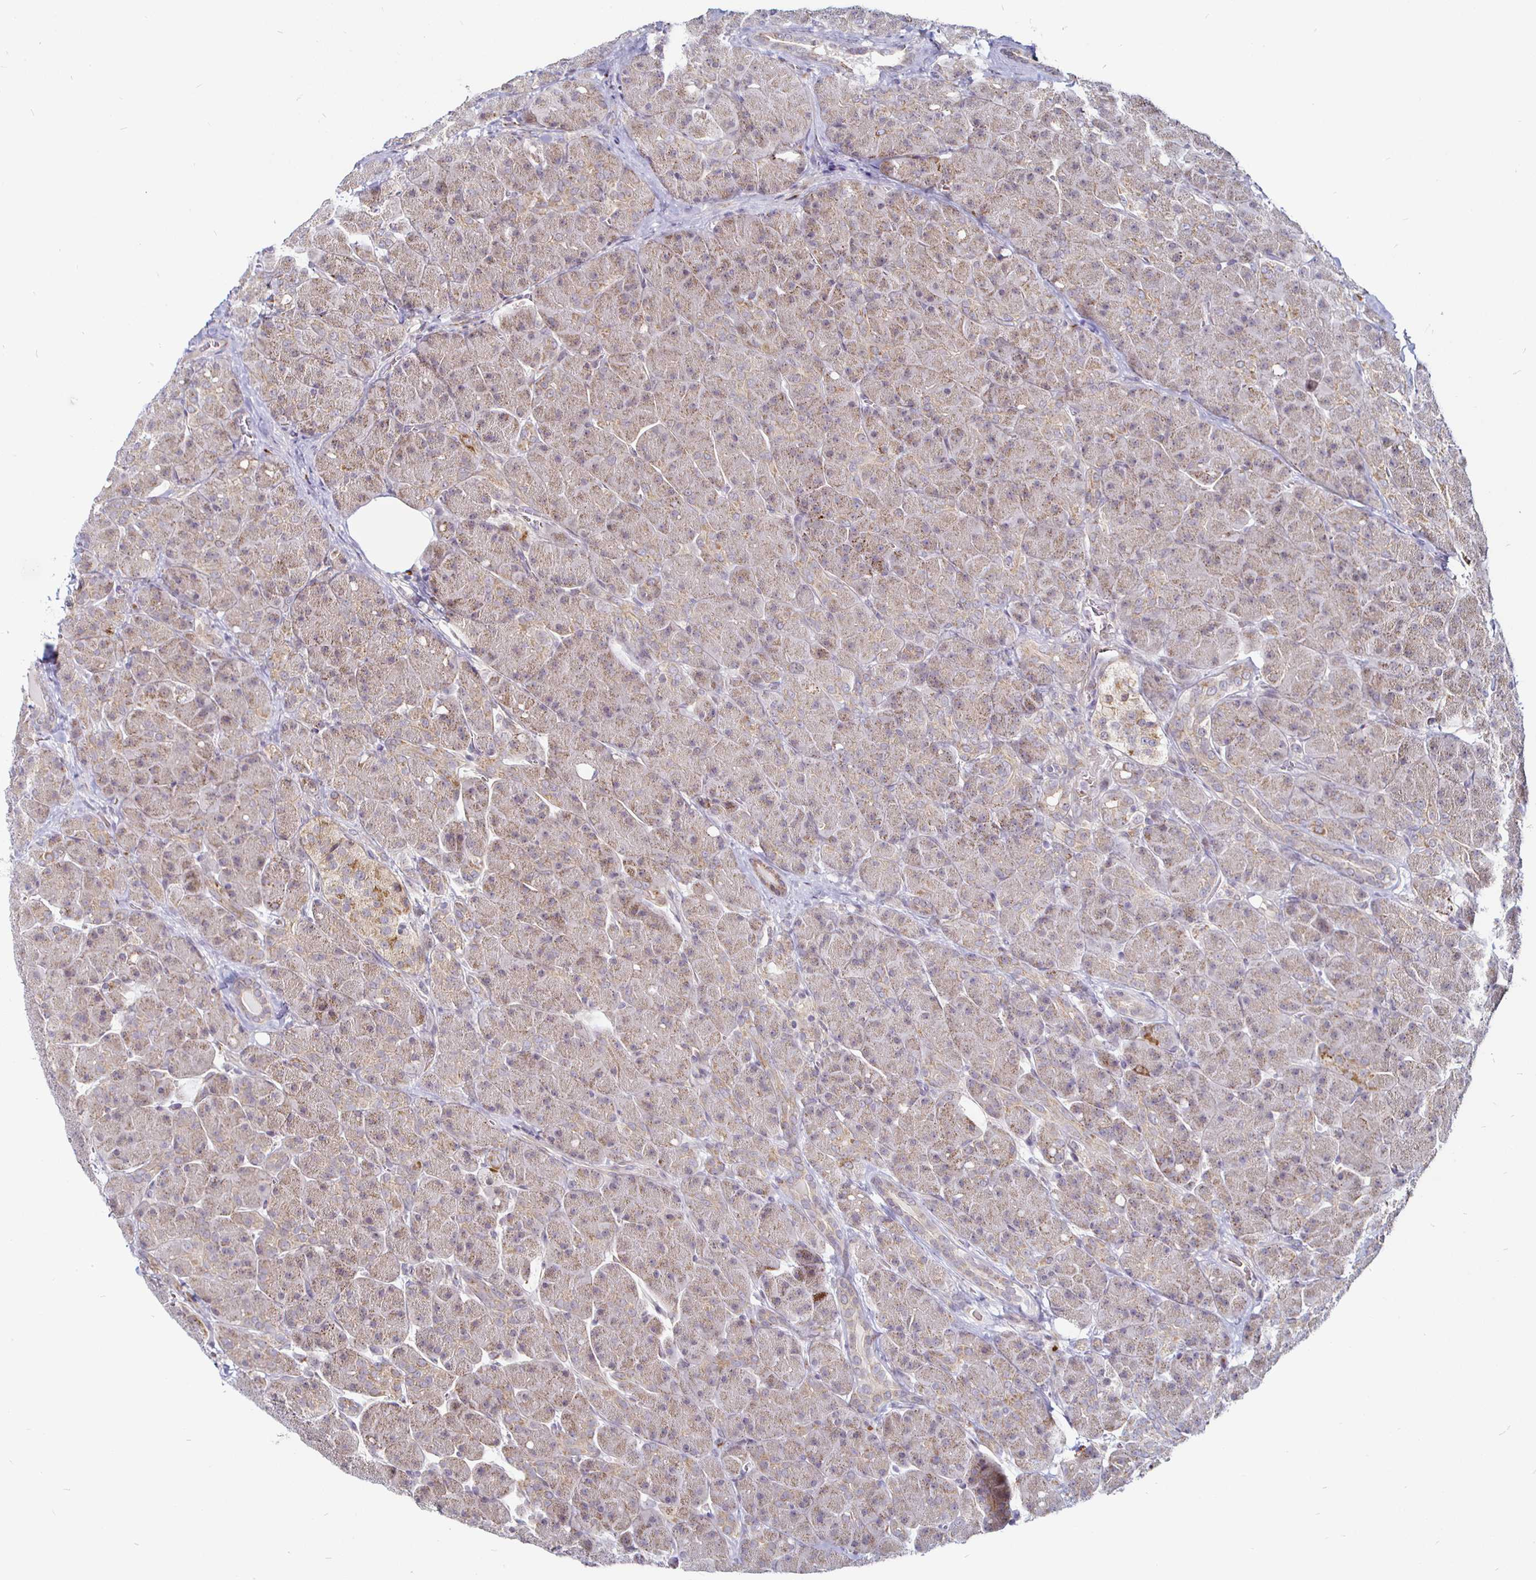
{"staining": {"intensity": "moderate", "quantity": "25%-75%", "location": "cytoplasmic/membranous"}, "tissue": "pancreas", "cell_type": "Exocrine glandular cells", "image_type": "normal", "snomed": [{"axis": "morphology", "description": "Normal tissue, NOS"}, {"axis": "topography", "description": "Pancreas"}], "caption": "Immunohistochemical staining of normal human pancreas reveals medium levels of moderate cytoplasmic/membranous positivity in approximately 25%-75% of exocrine glandular cells. The staining was performed using DAB to visualize the protein expression in brown, while the nuclei were stained in blue with hematoxylin (Magnification: 20x).", "gene": "ATG3", "patient": {"sex": "male", "age": 55}}